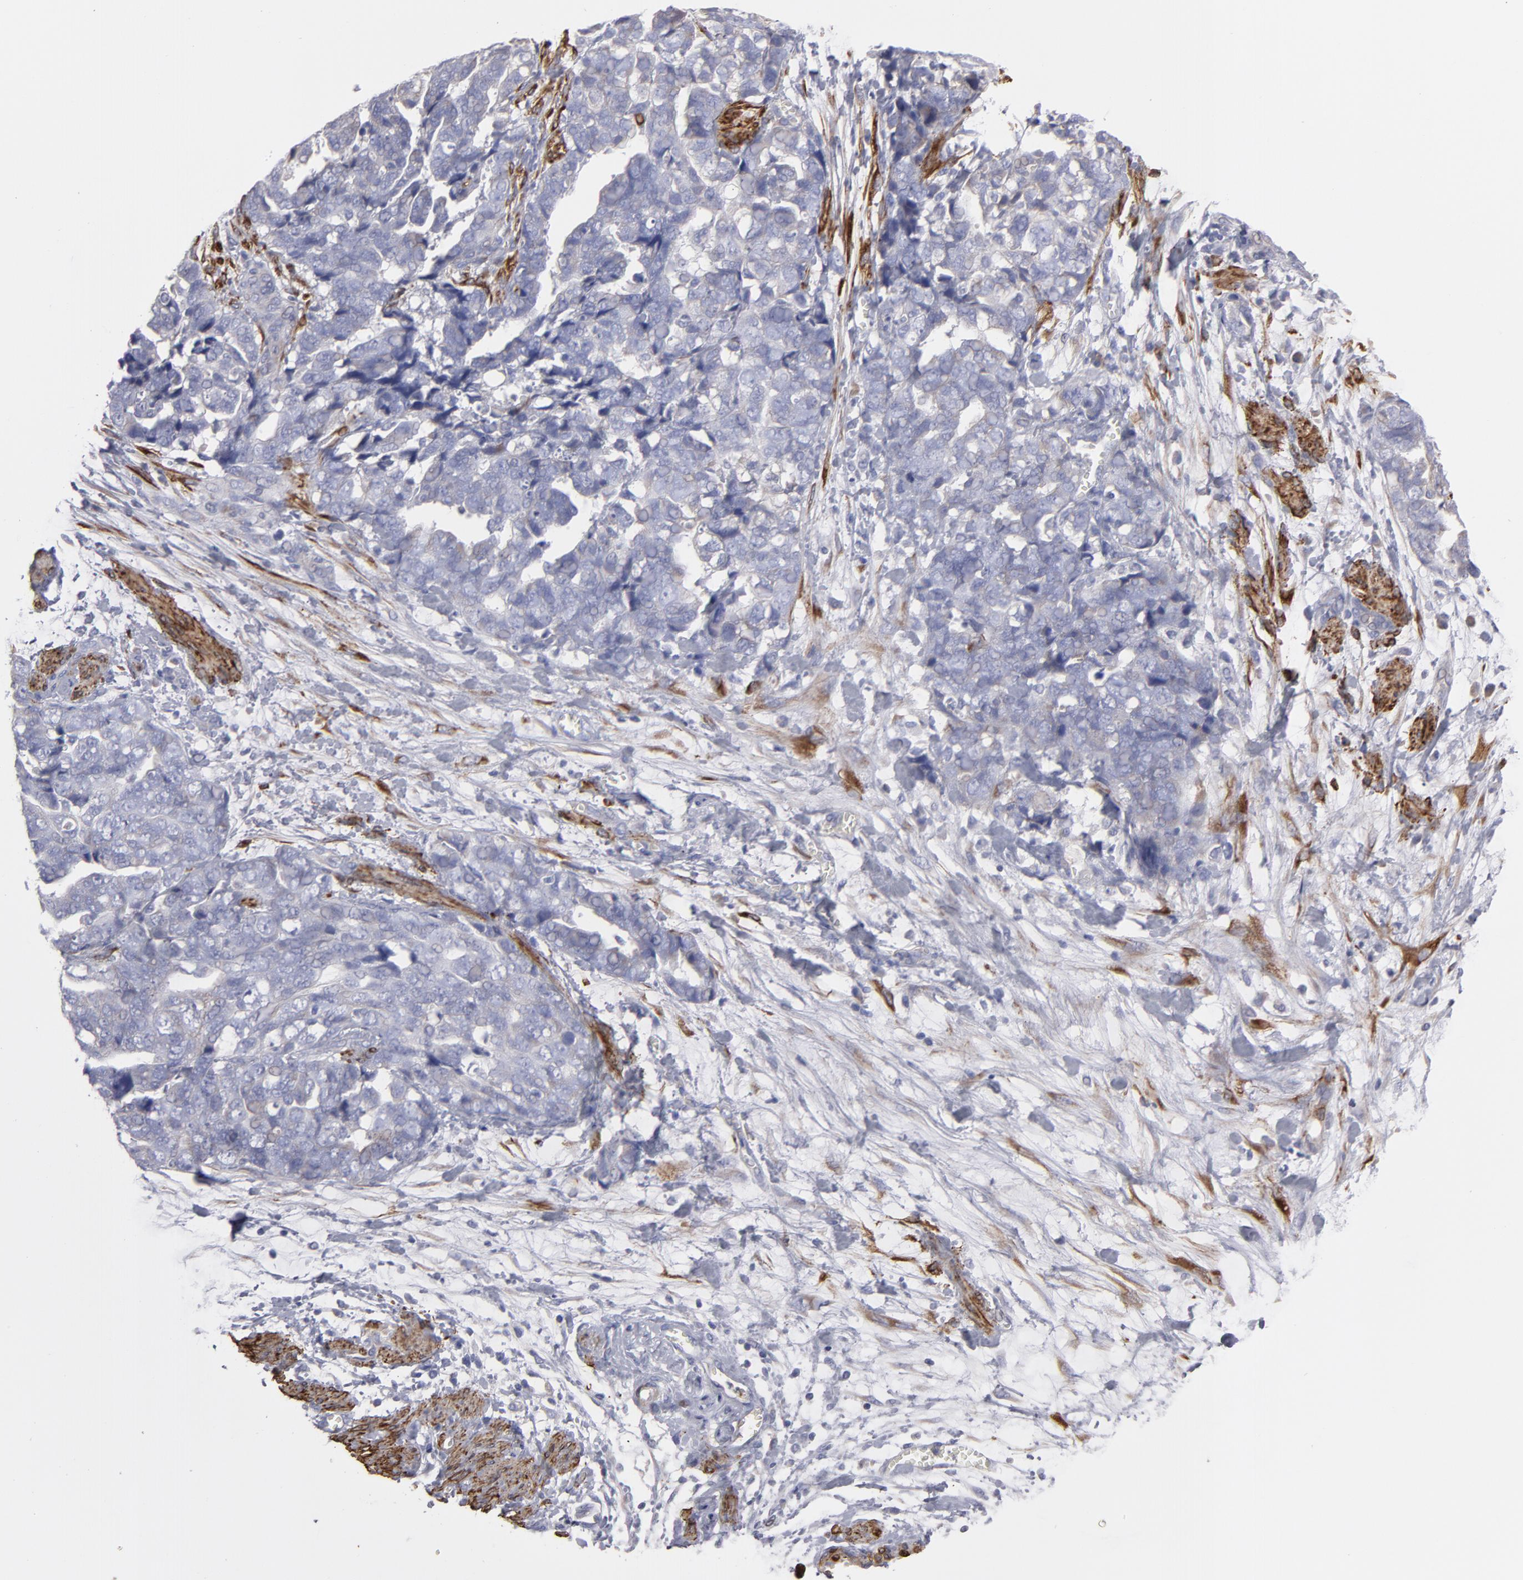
{"staining": {"intensity": "negative", "quantity": "none", "location": "none"}, "tissue": "ovarian cancer", "cell_type": "Tumor cells", "image_type": "cancer", "snomed": [{"axis": "morphology", "description": "Normal tissue, NOS"}, {"axis": "morphology", "description": "Cystadenocarcinoma, serous, NOS"}, {"axis": "topography", "description": "Fallopian tube"}, {"axis": "topography", "description": "Ovary"}], "caption": "Ovarian cancer (serous cystadenocarcinoma) stained for a protein using immunohistochemistry reveals no staining tumor cells.", "gene": "SLMAP", "patient": {"sex": "female", "age": 56}}